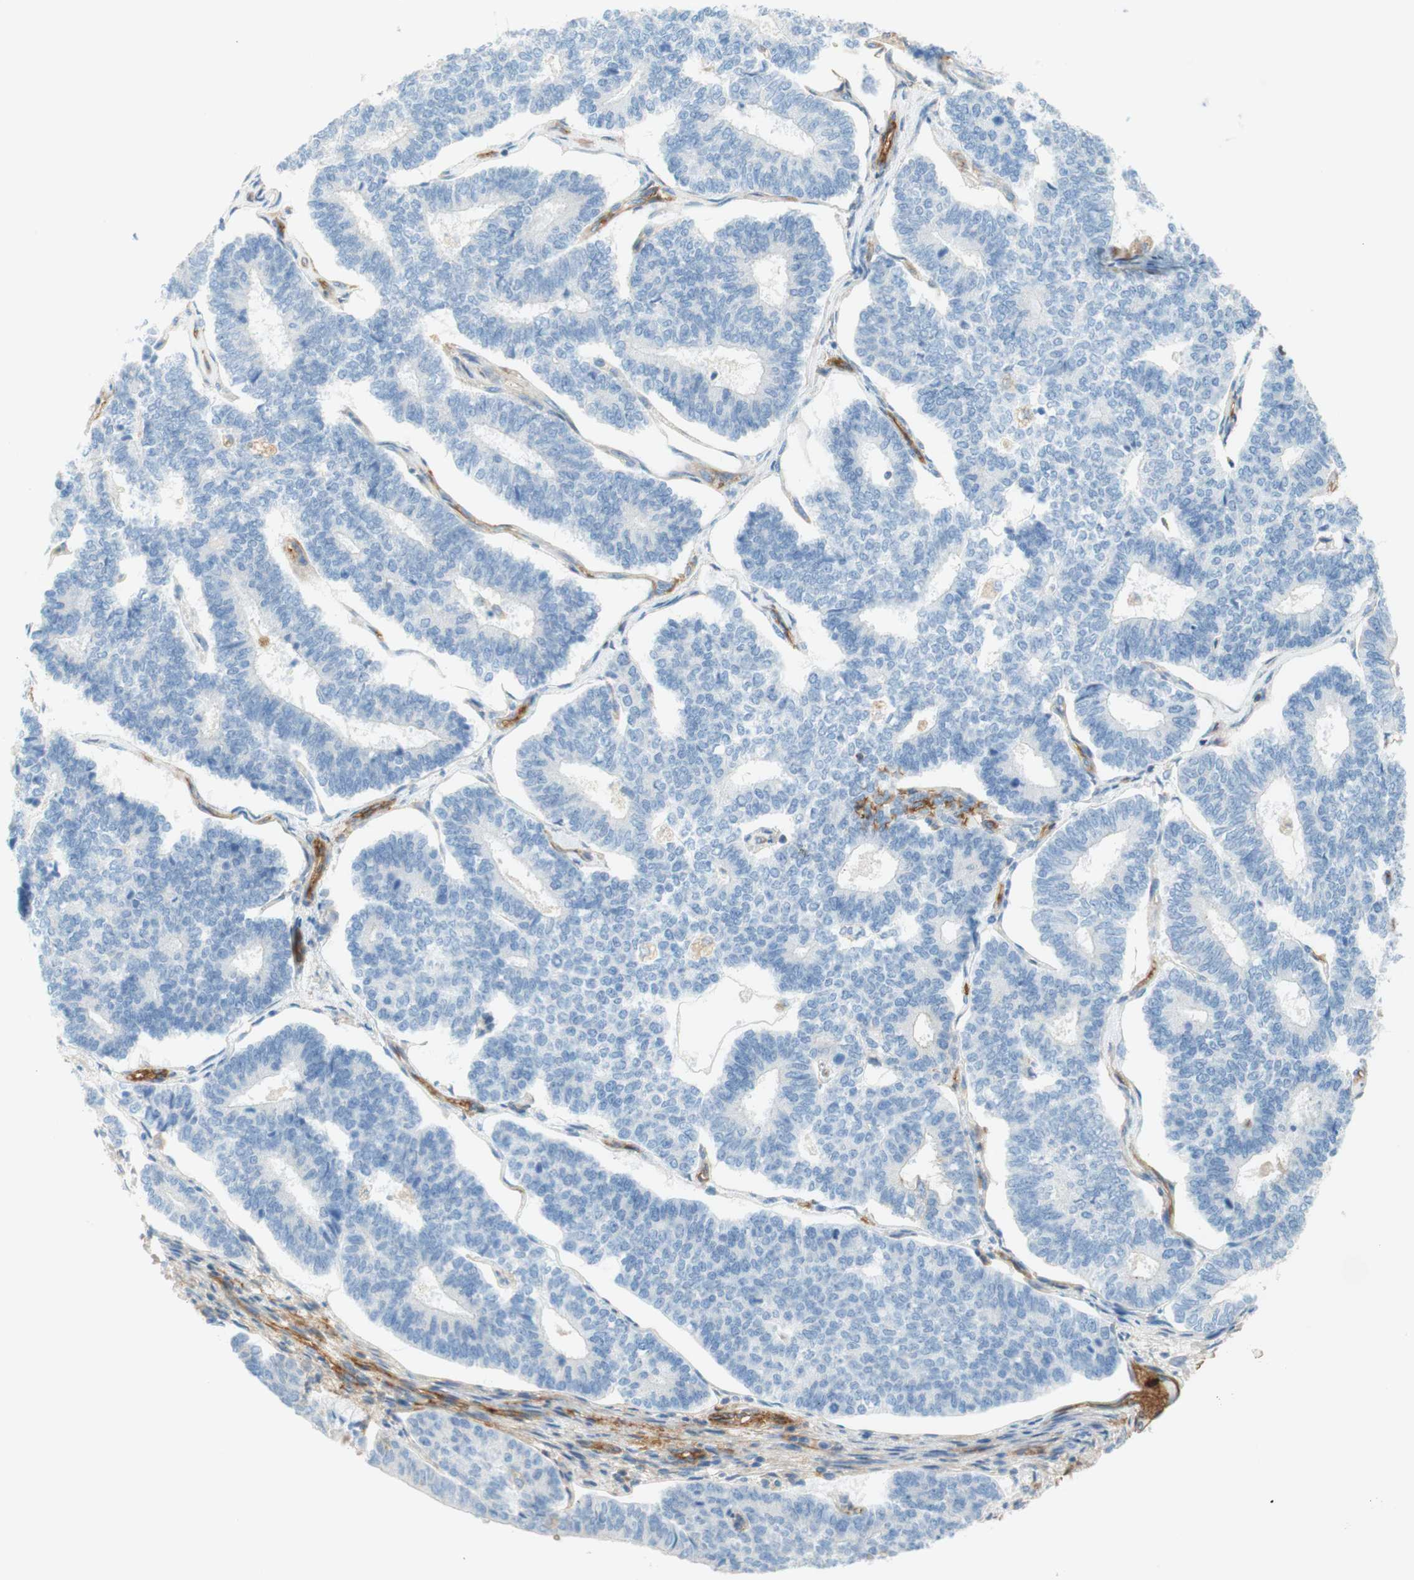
{"staining": {"intensity": "negative", "quantity": "none", "location": "none"}, "tissue": "endometrial cancer", "cell_type": "Tumor cells", "image_type": "cancer", "snomed": [{"axis": "morphology", "description": "Adenocarcinoma, NOS"}, {"axis": "topography", "description": "Endometrium"}], "caption": "Endometrial cancer (adenocarcinoma) was stained to show a protein in brown. There is no significant expression in tumor cells.", "gene": "STOM", "patient": {"sex": "female", "age": 70}}